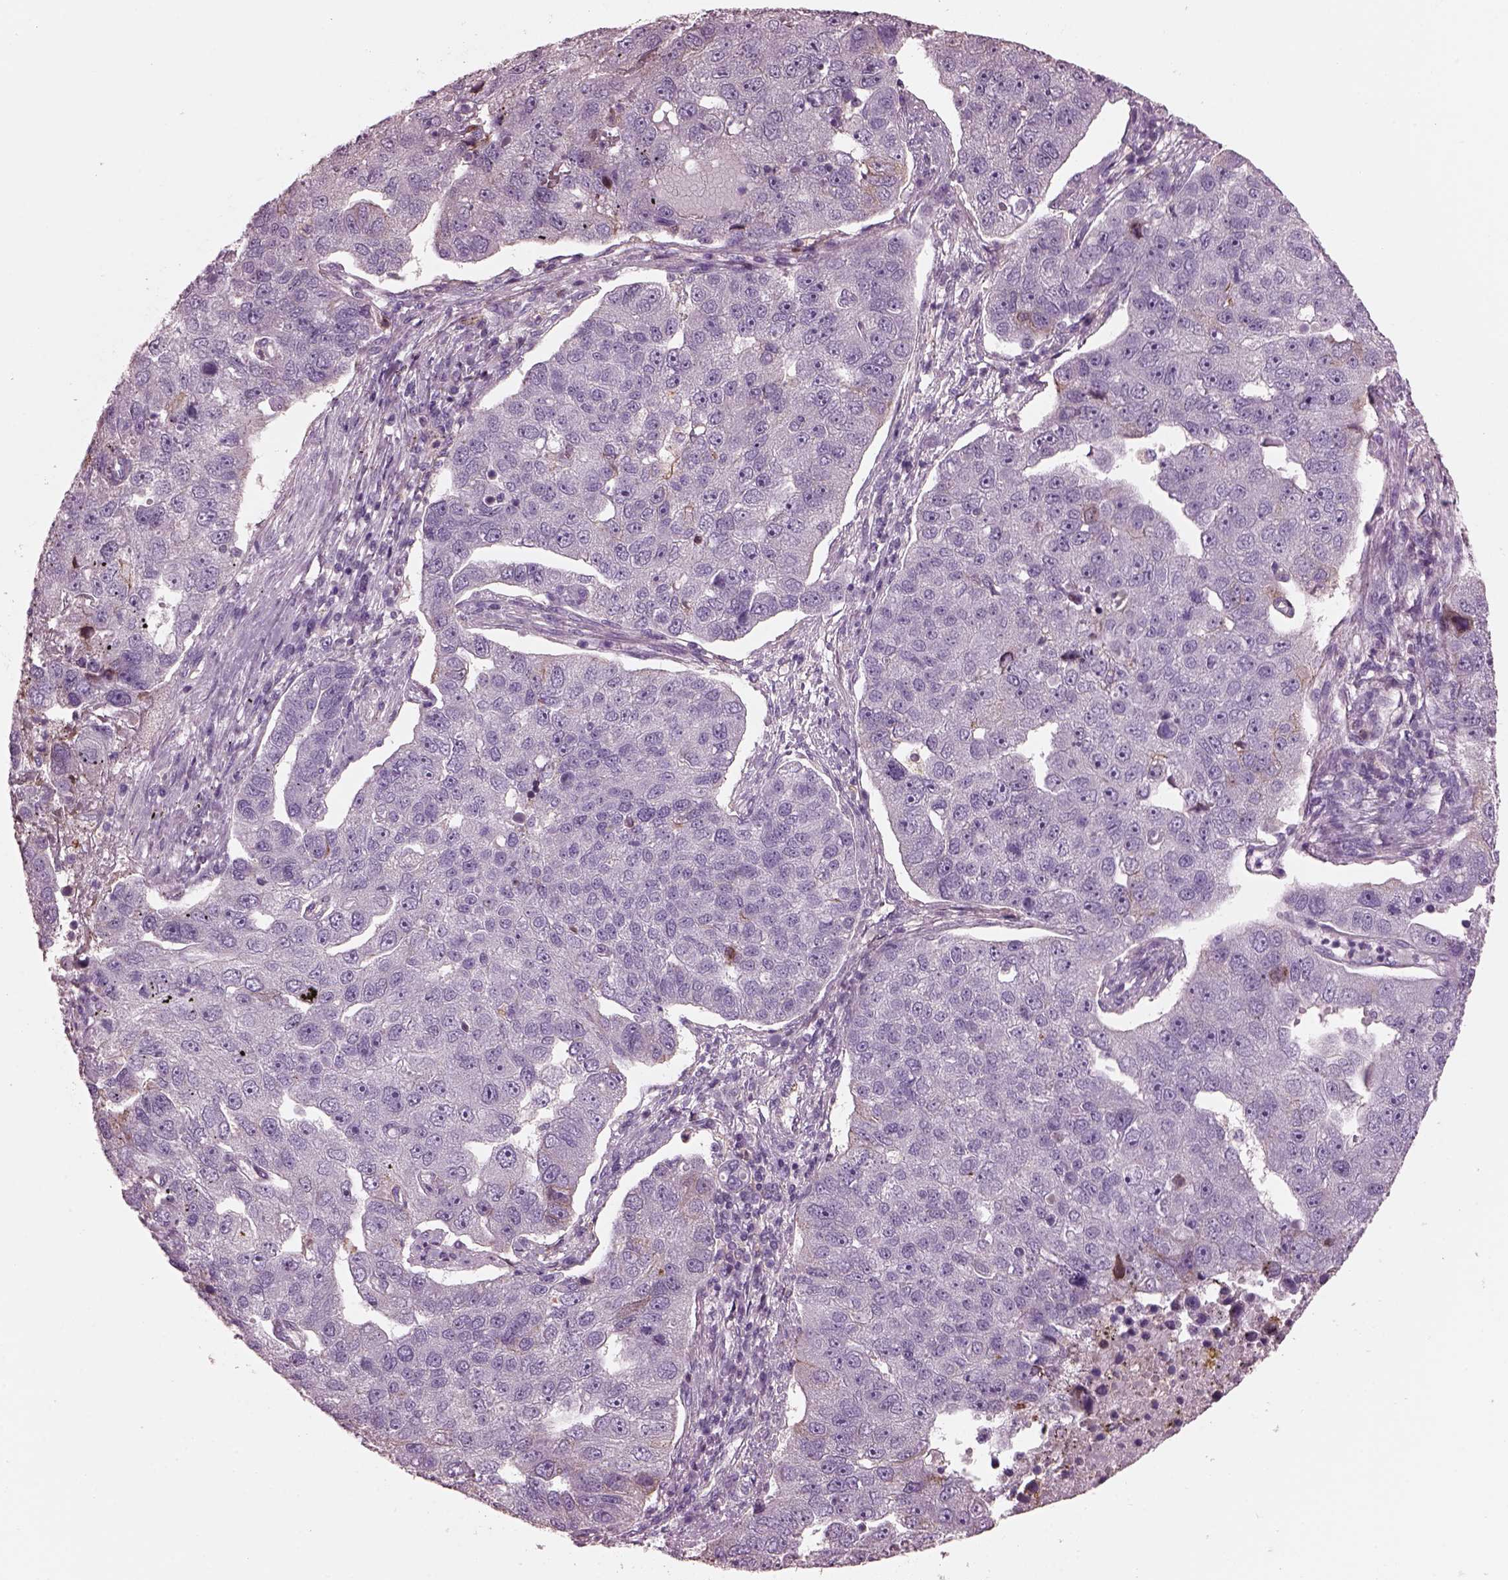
{"staining": {"intensity": "negative", "quantity": "none", "location": "none"}, "tissue": "pancreatic cancer", "cell_type": "Tumor cells", "image_type": "cancer", "snomed": [{"axis": "morphology", "description": "Adenocarcinoma, NOS"}, {"axis": "topography", "description": "Pancreas"}], "caption": "High magnification brightfield microscopy of adenocarcinoma (pancreatic) stained with DAB (3,3'-diaminobenzidine) (brown) and counterstained with hematoxylin (blue): tumor cells show no significant positivity.", "gene": "SRI", "patient": {"sex": "female", "age": 61}}